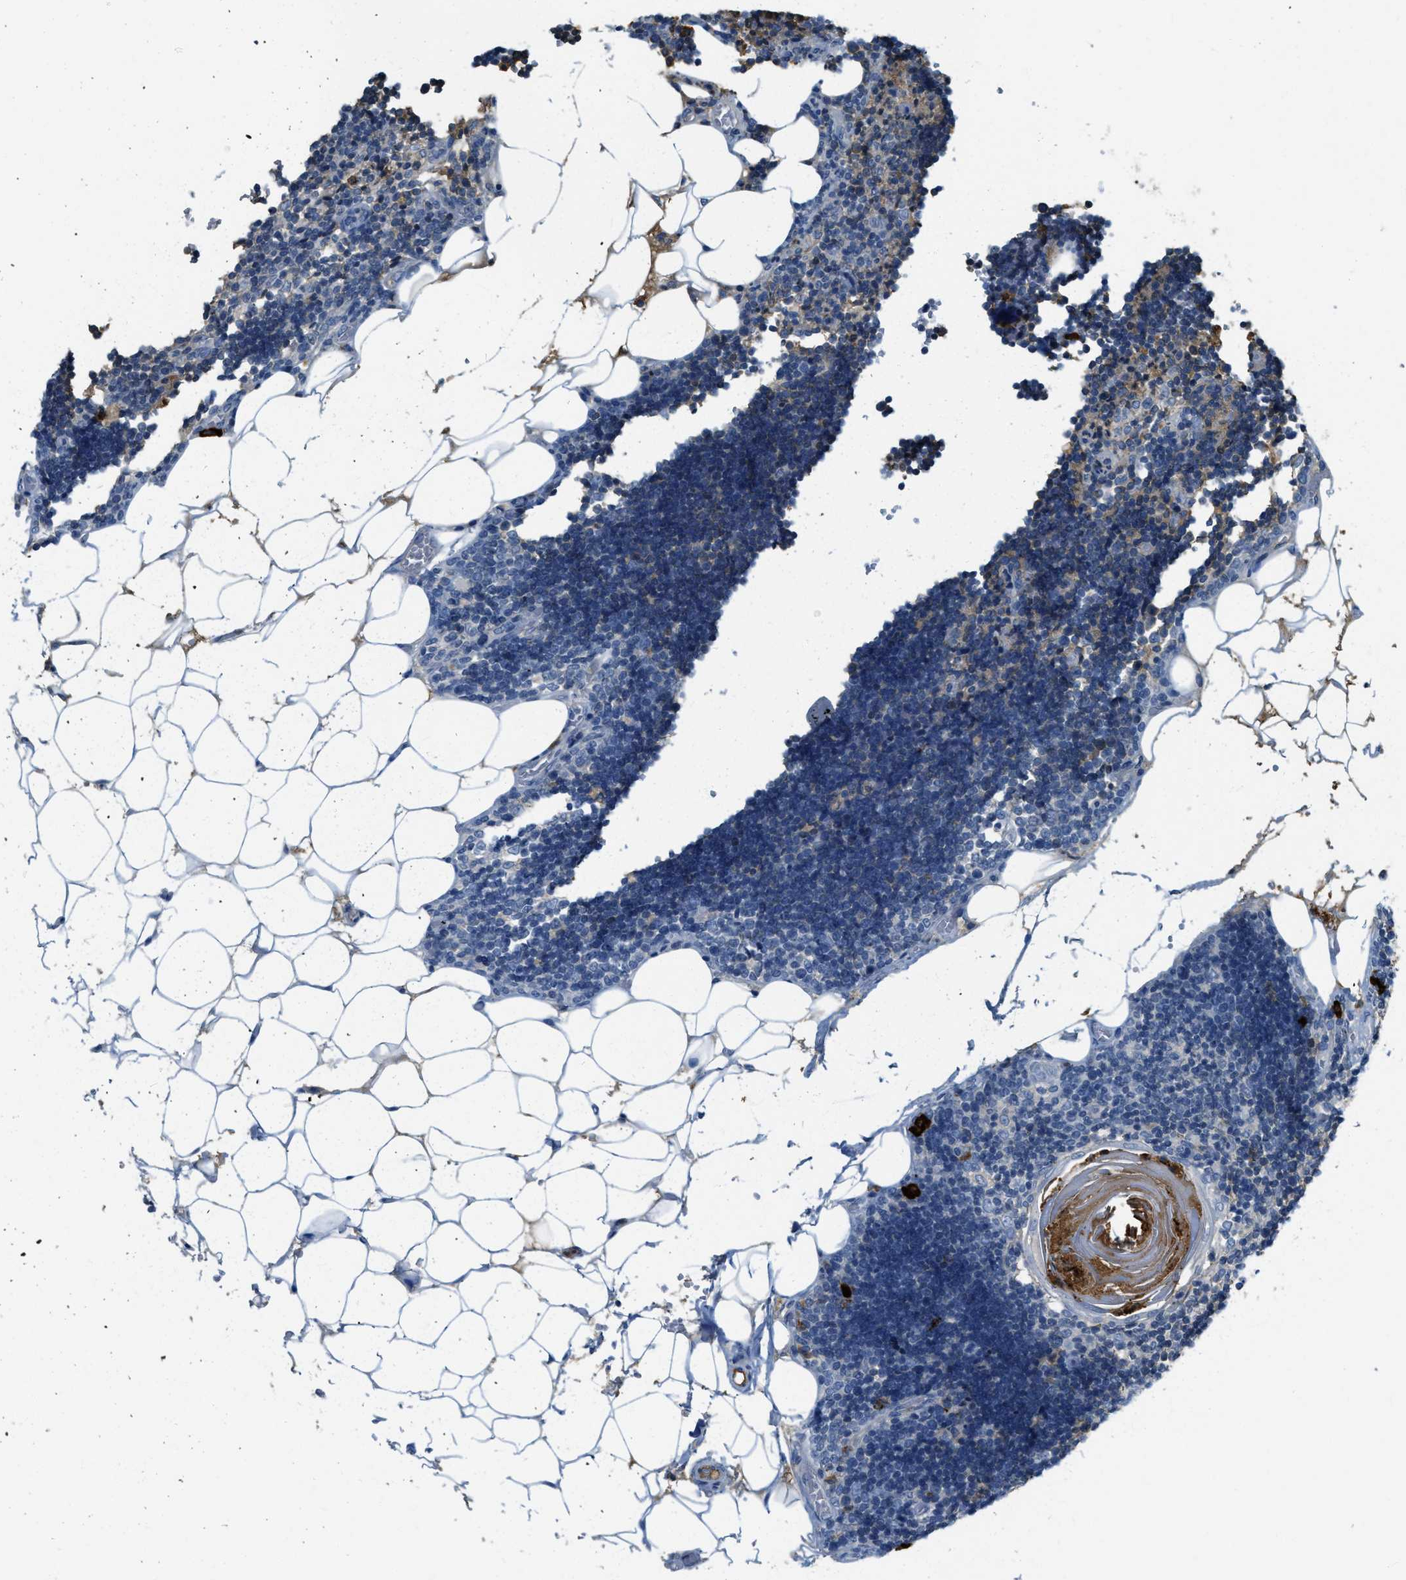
{"staining": {"intensity": "strong", "quantity": "<25%", "location": "cytoplasmic/membranous"}, "tissue": "lymph node", "cell_type": "Germinal center cells", "image_type": "normal", "snomed": [{"axis": "morphology", "description": "Normal tissue, NOS"}, {"axis": "topography", "description": "Lymph node"}], "caption": "Immunohistochemical staining of normal lymph node shows medium levels of strong cytoplasmic/membranous expression in approximately <25% of germinal center cells. (DAB IHC with brightfield microscopy, high magnification).", "gene": "PRTN3", "patient": {"sex": "male", "age": 33}}